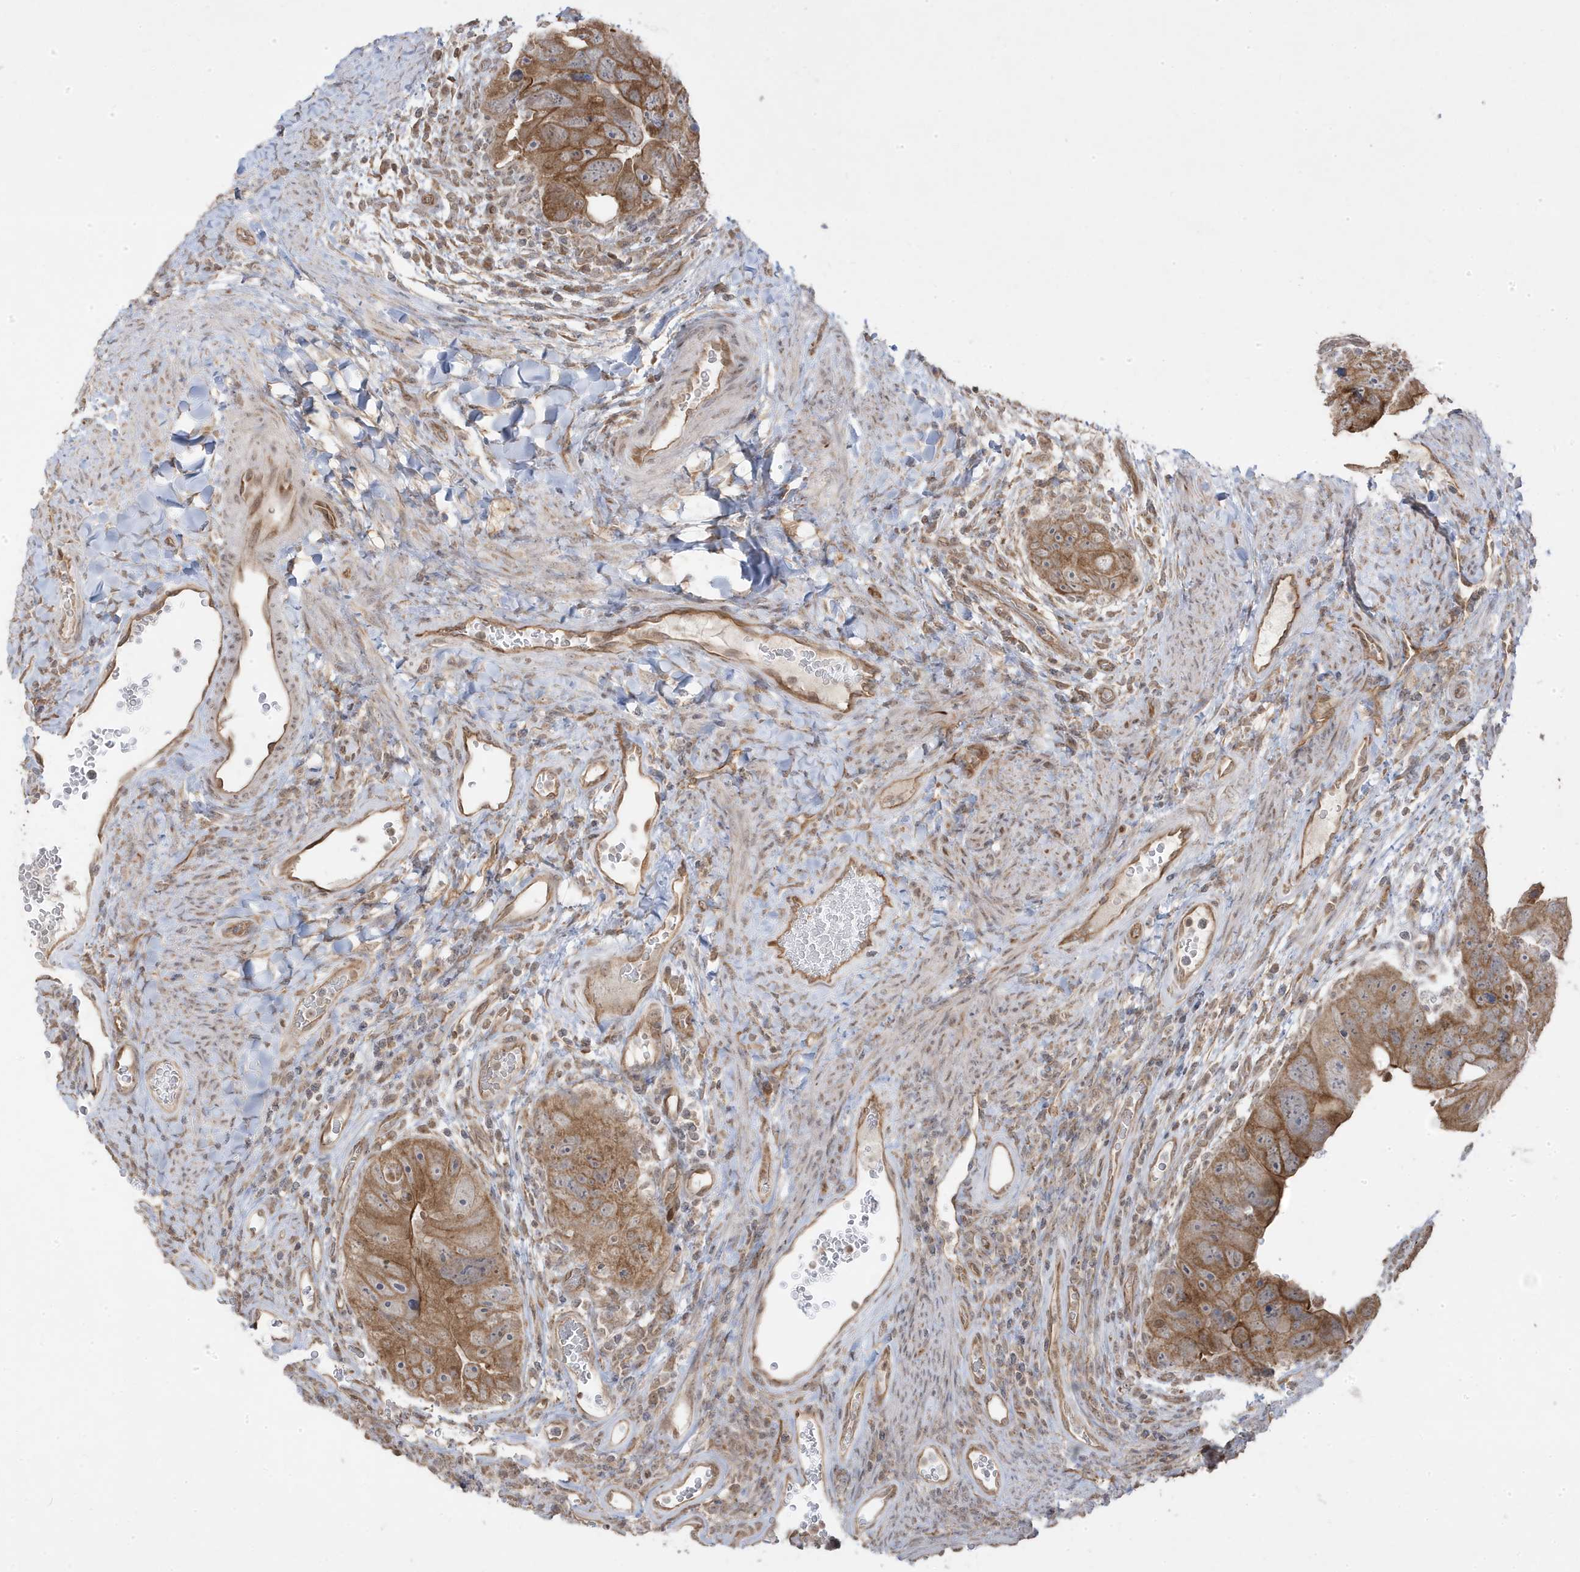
{"staining": {"intensity": "moderate", "quantity": ">75%", "location": "cytoplasmic/membranous"}, "tissue": "colorectal cancer", "cell_type": "Tumor cells", "image_type": "cancer", "snomed": [{"axis": "morphology", "description": "Adenocarcinoma, NOS"}, {"axis": "topography", "description": "Rectum"}], "caption": "Immunohistochemistry (DAB (3,3'-diaminobenzidine)) staining of colorectal adenocarcinoma shows moderate cytoplasmic/membranous protein positivity in approximately >75% of tumor cells. Using DAB (3,3'-diaminobenzidine) (brown) and hematoxylin (blue) stains, captured at high magnification using brightfield microscopy.", "gene": "DNAJC12", "patient": {"sex": "male", "age": 59}}